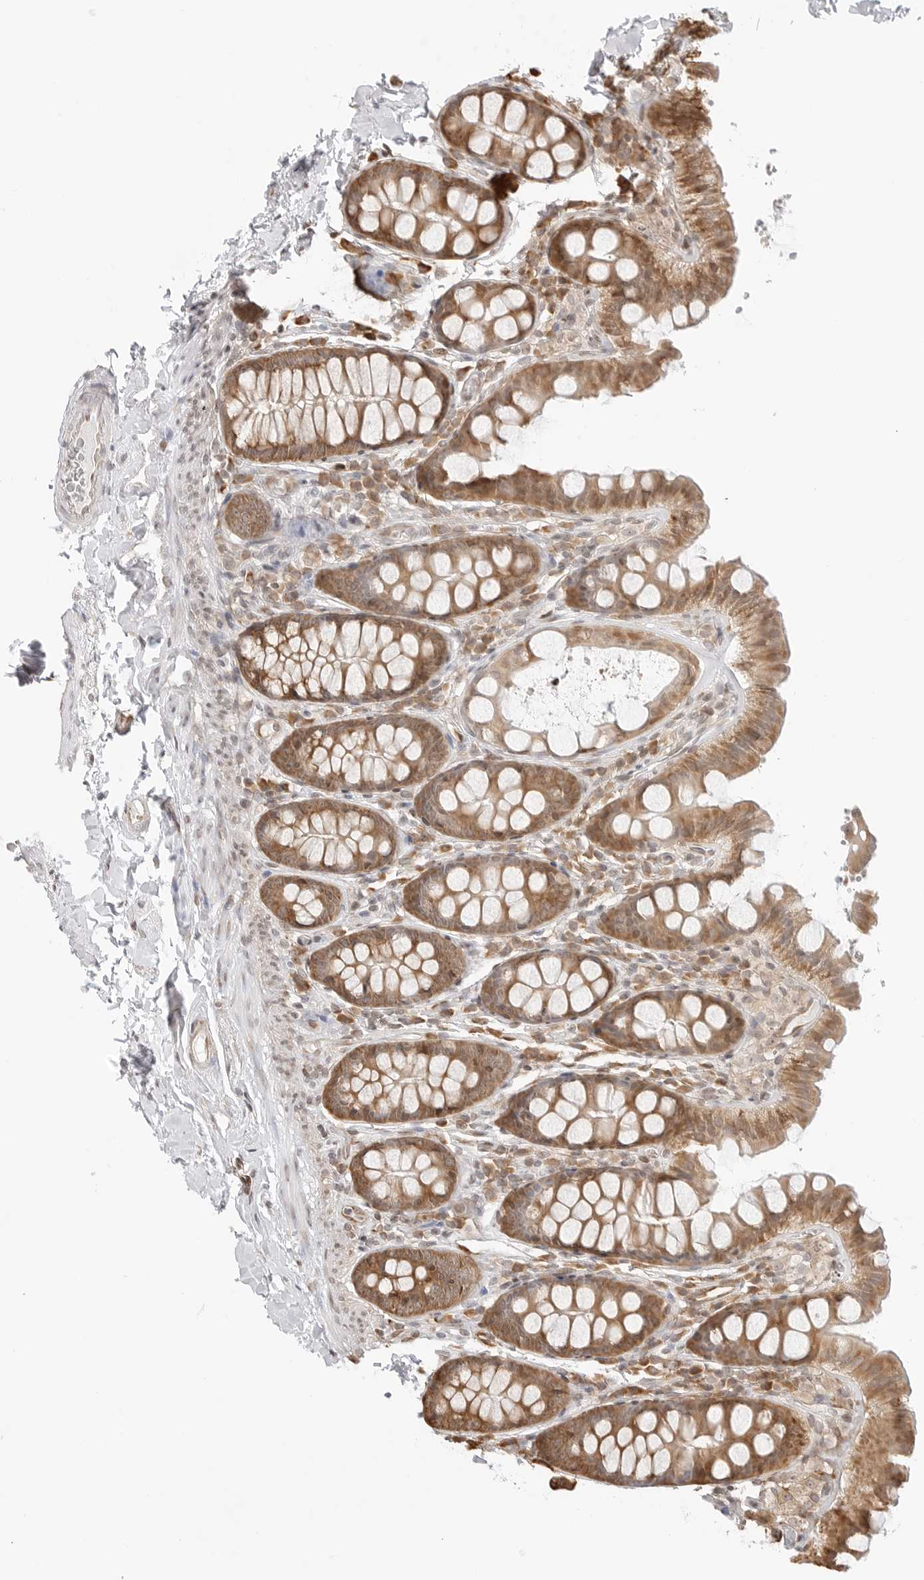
{"staining": {"intensity": "moderate", "quantity": ">75%", "location": "cytoplasmic/membranous,nuclear"}, "tissue": "colon", "cell_type": "Endothelial cells", "image_type": "normal", "snomed": [{"axis": "morphology", "description": "Normal tissue, NOS"}, {"axis": "topography", "description": "Colon"}, {"axis": "topography", "description": "Peripheral nerve tissue"}], "caption": "Protein analysis of unremarkable colon exhibits moderate cytoplasmic/membranous,nuclear staining in approximately >75% of endothelial cells.", "gene": "FKBP14", "patient": {"sex": "female", "age": 61}}